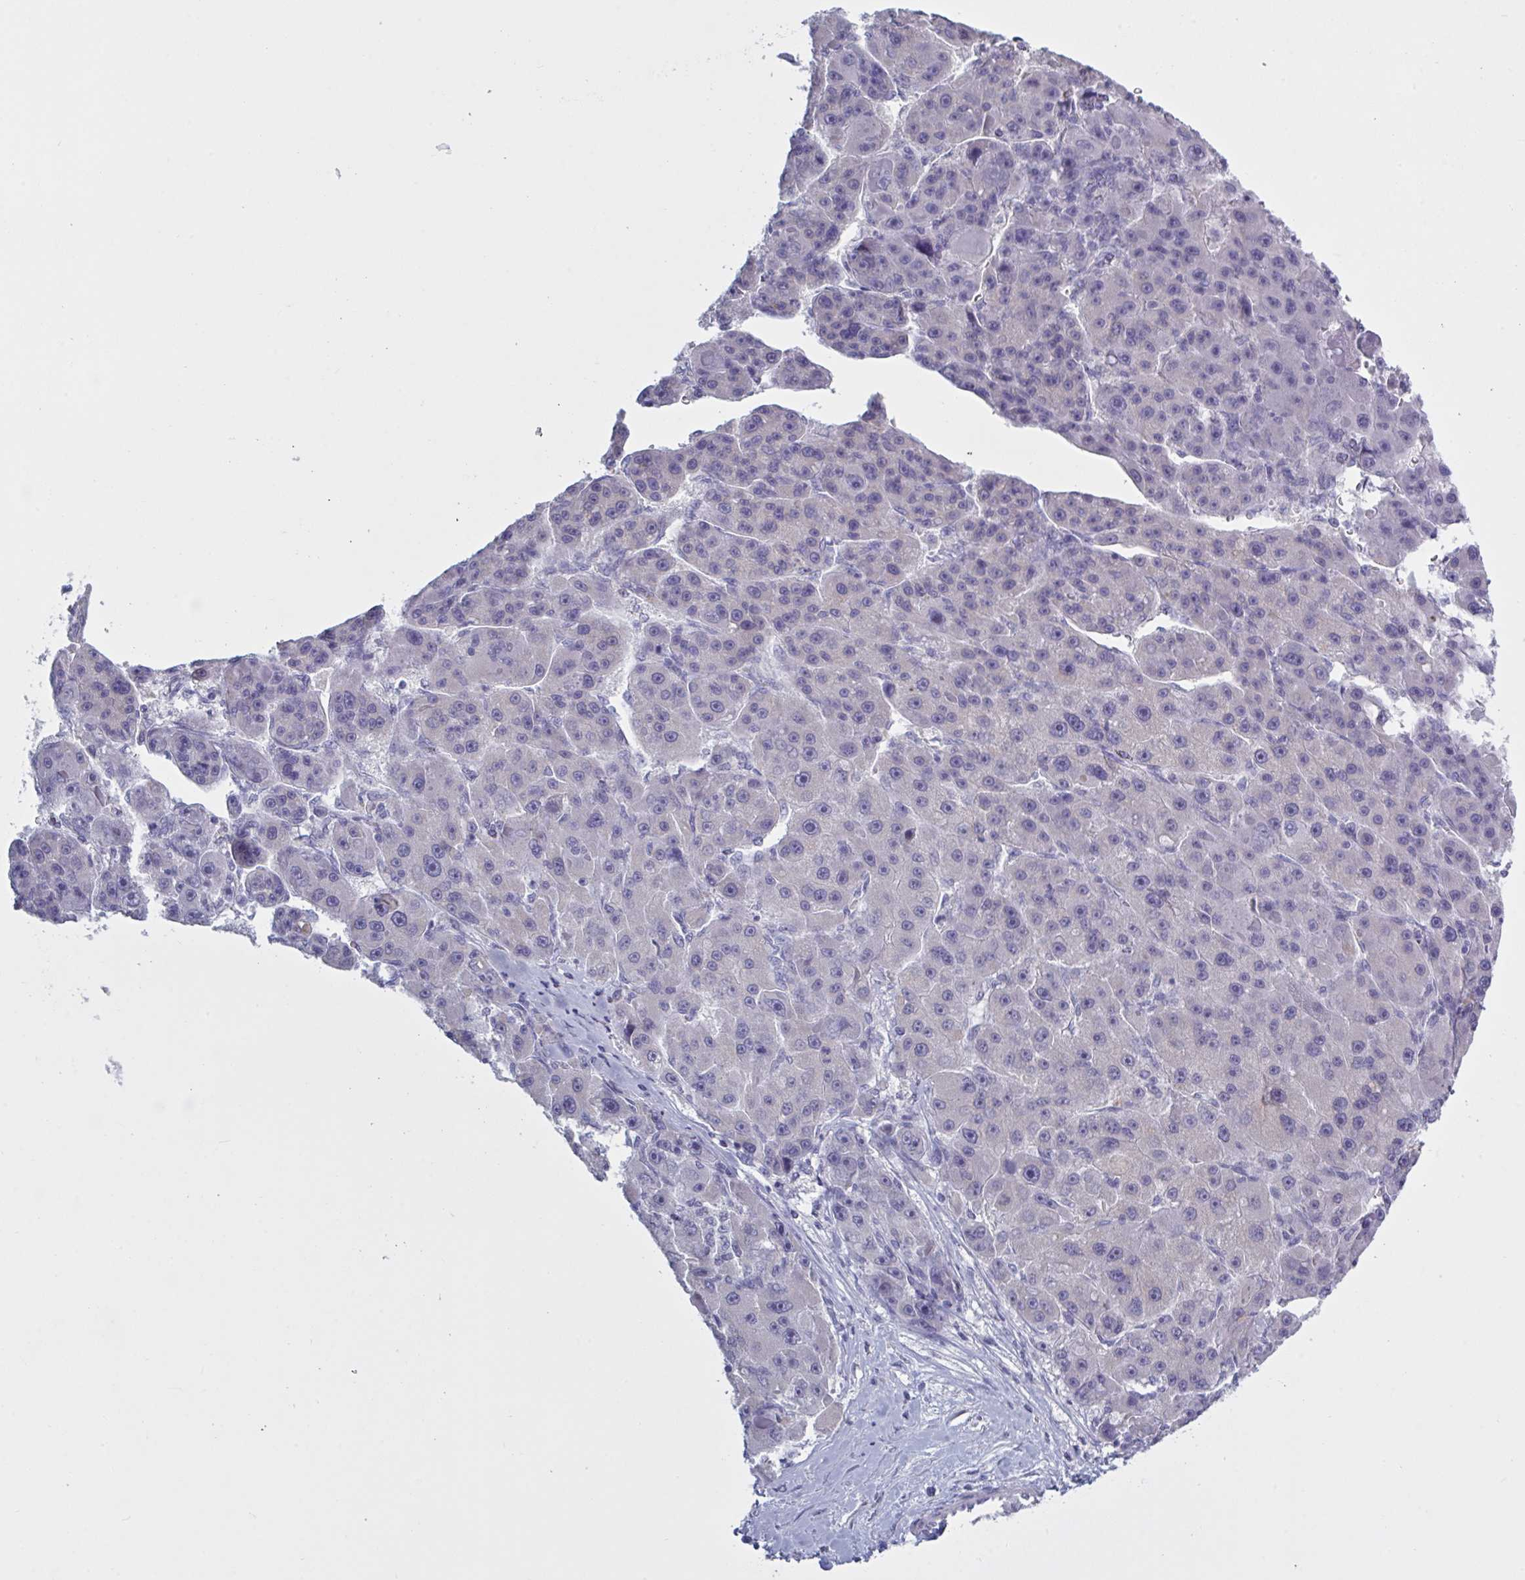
{"staining": {"intensity": "negative", "quantity": "none", "location": "none"}, "tissue": "liver cancer", "cell_type": "Tumor cells", "image_type": "cancer", "snomed": [{"axis": "morphology", "description": "Carcinoma, Hepatocellular, NOS"}, {"axis": "topography", "description": "Liver"}], "caption": "Immunohistochemical staining of human liver hepatocellular carcinoma reveals no significant positivity in tumor cells.", "gene": "NDUFC2", "patient": {"sex": "male", "age": 76}}